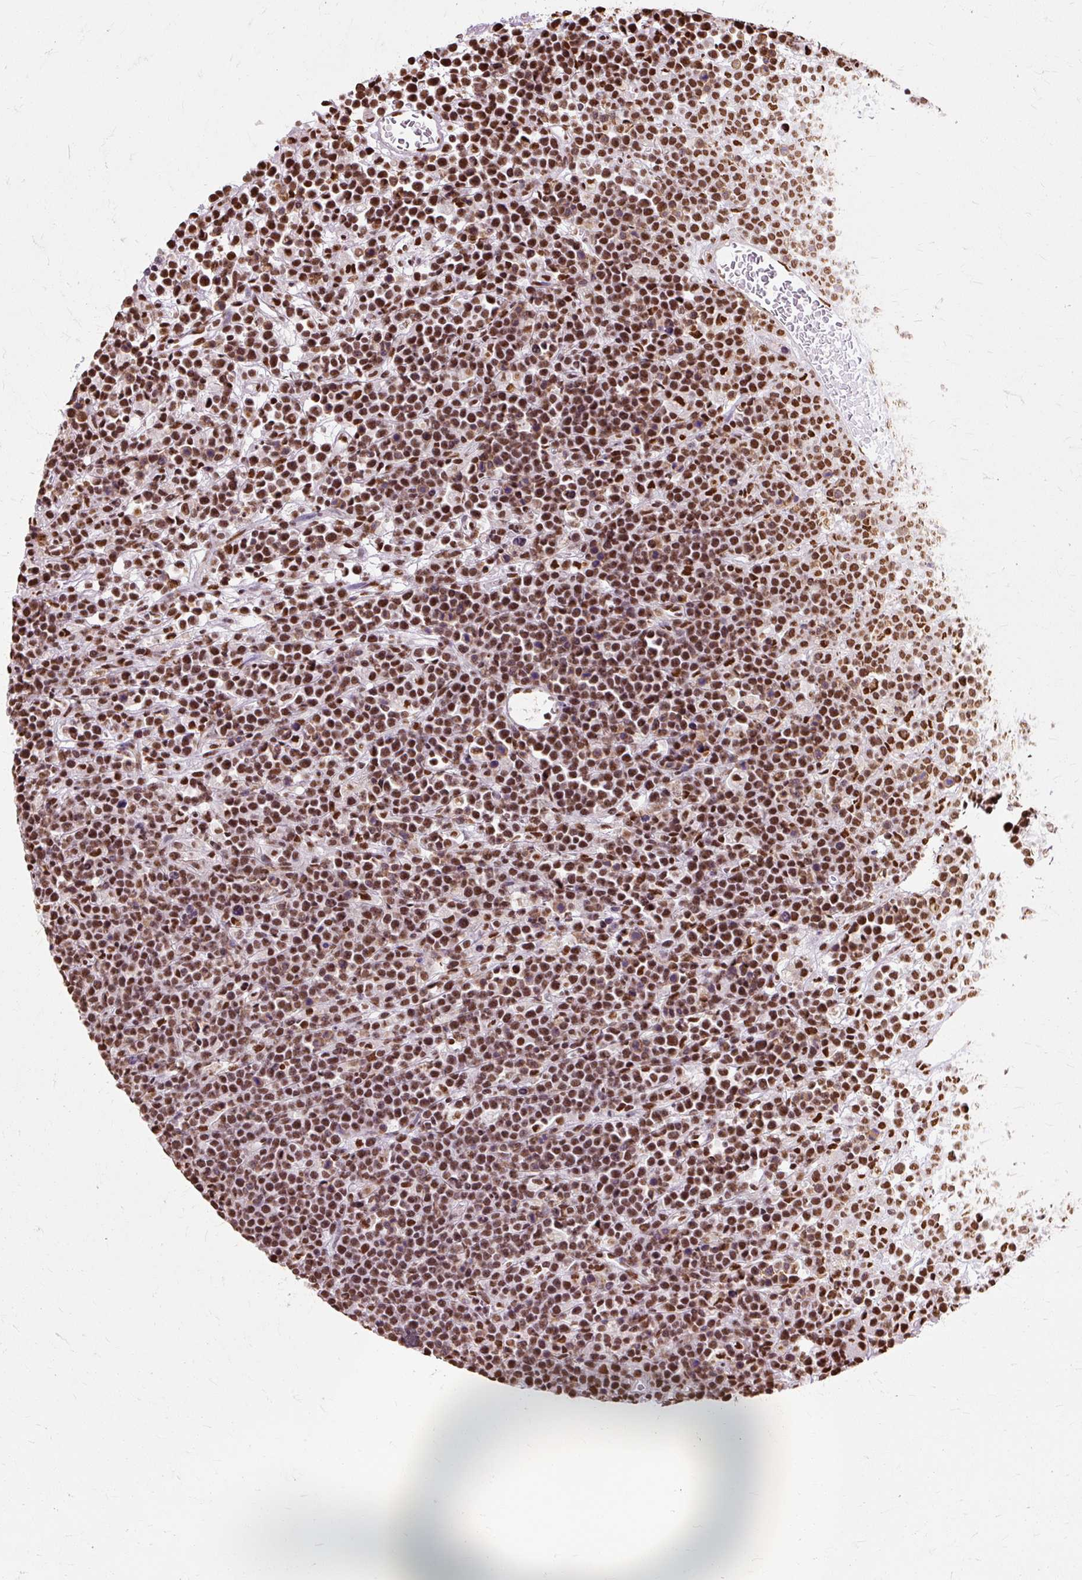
{"staining": {"intensity": "strong", "quantity": ">75%", "location": "nuclear"}, "tissue": "lymphoma", "cell_type": "Tumor cells", "image_type": "cancer", "snomed": [{"axis": "morphology", "description": "Malignant lymphoma, non-Hodgkin's type, High grade"}, {"axis": "topography", "description": "Ovary"}], "caption": "DAB immunohistochemical staining of human malignant lymphoma, non-Hodgkin's type (high-grade) reveals strong nuclear protein positivity in about >75% of tumor cells. (IHC, brightfield microscopy, high magnification).", "gene": "XRCC6", "patient": {"sex": "female", "age": 56}}